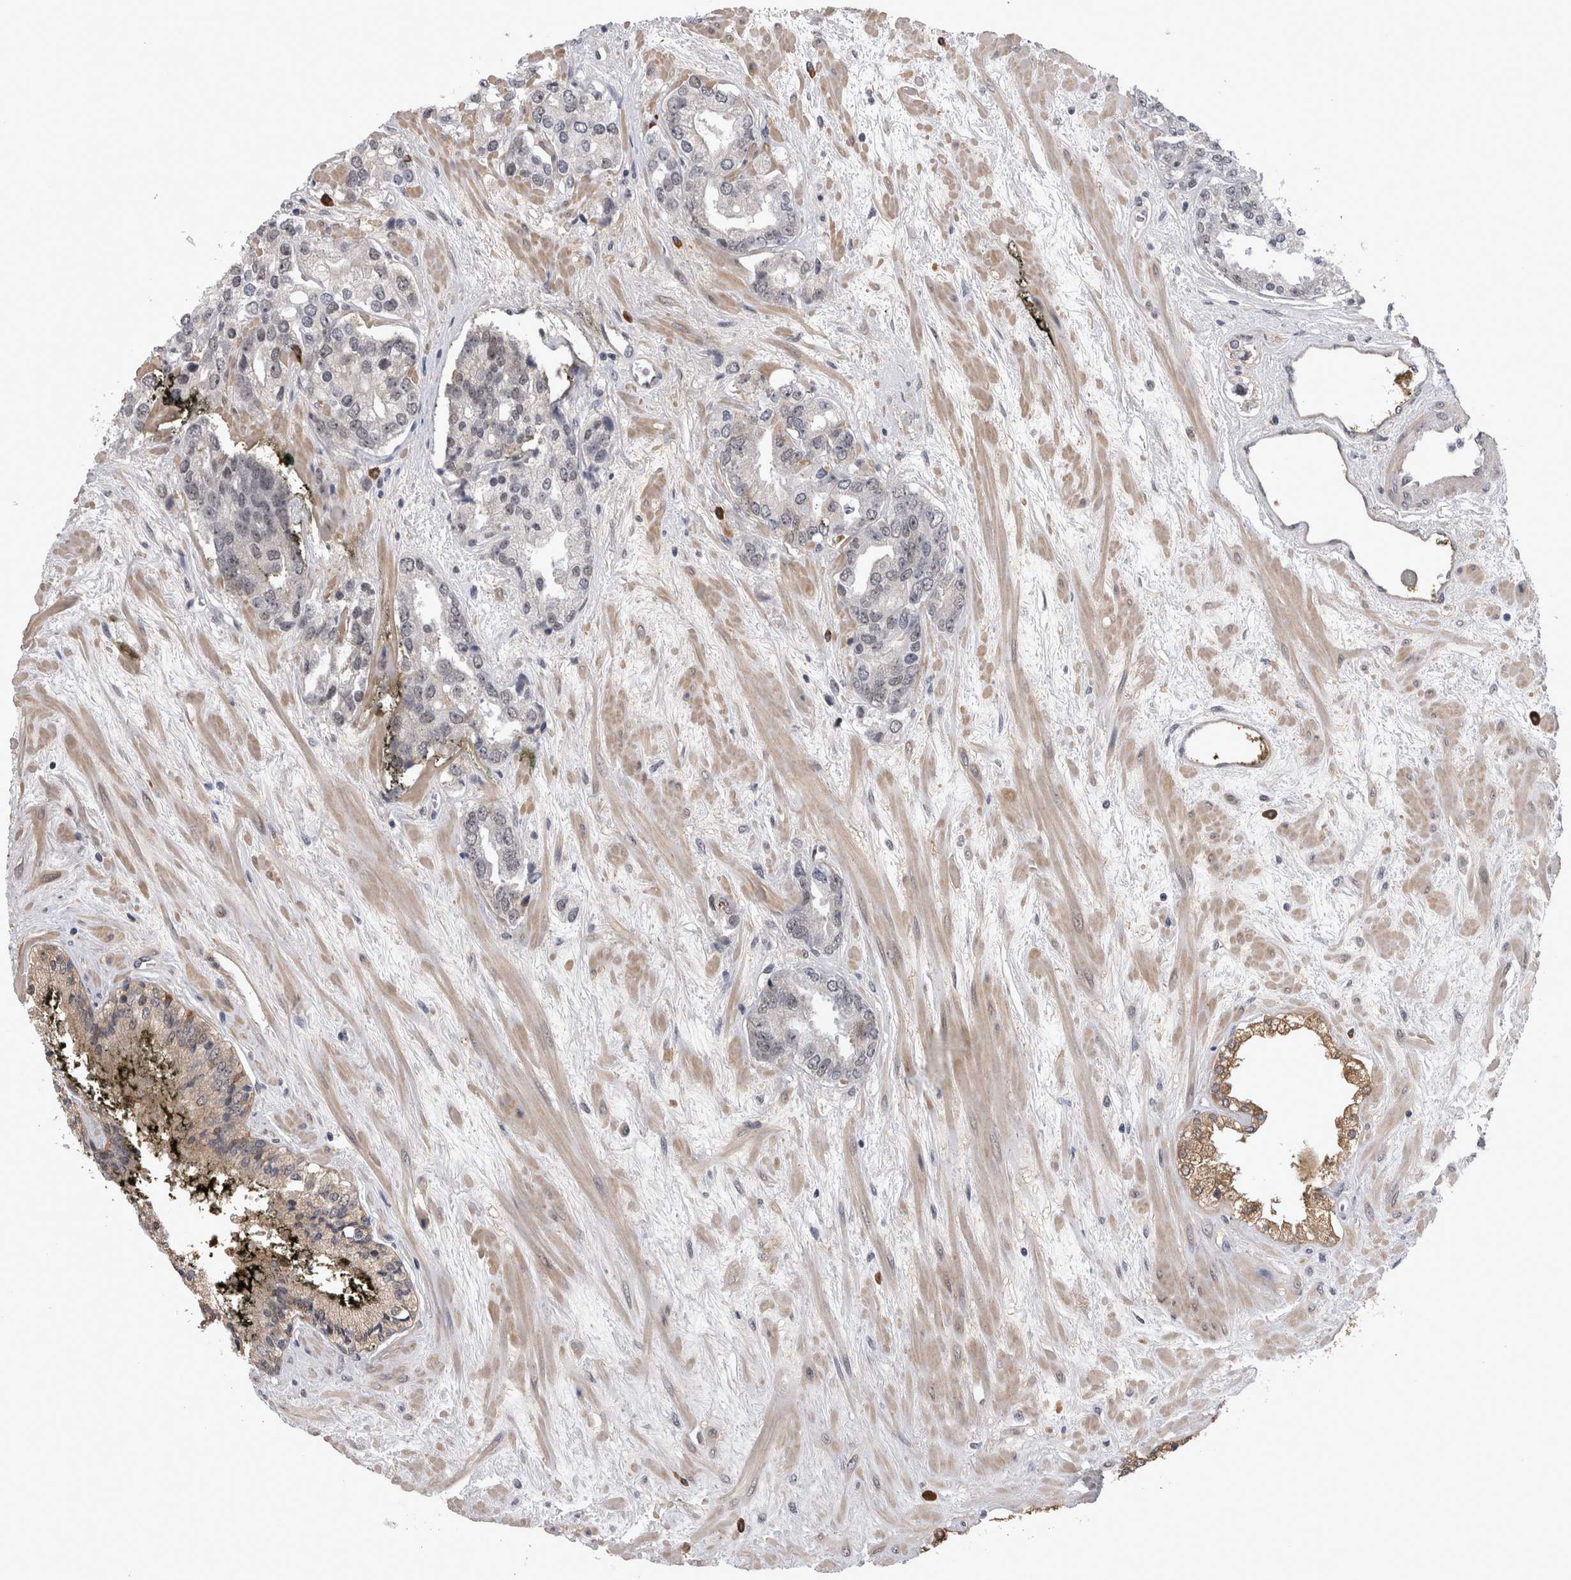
{"staining": {"intensity": "weak", "quantity": "<25%", "location": "nuclear"}, "tissue": "prostate cancer", "cell_type": "Tumor cells", "image_type": "cancer", "snomed": [{"axis": "morphology", "description": "Adenocarcinoma, High grade"}, {"axis": "topography", "description": "Prostate"}], "caption": "An image of human adenocarcinoma (high-grade) (prostate) is negative for staining in tumor cells.", "gene": "PEBP4", "patient": {"sex": "male", "age": 71}}